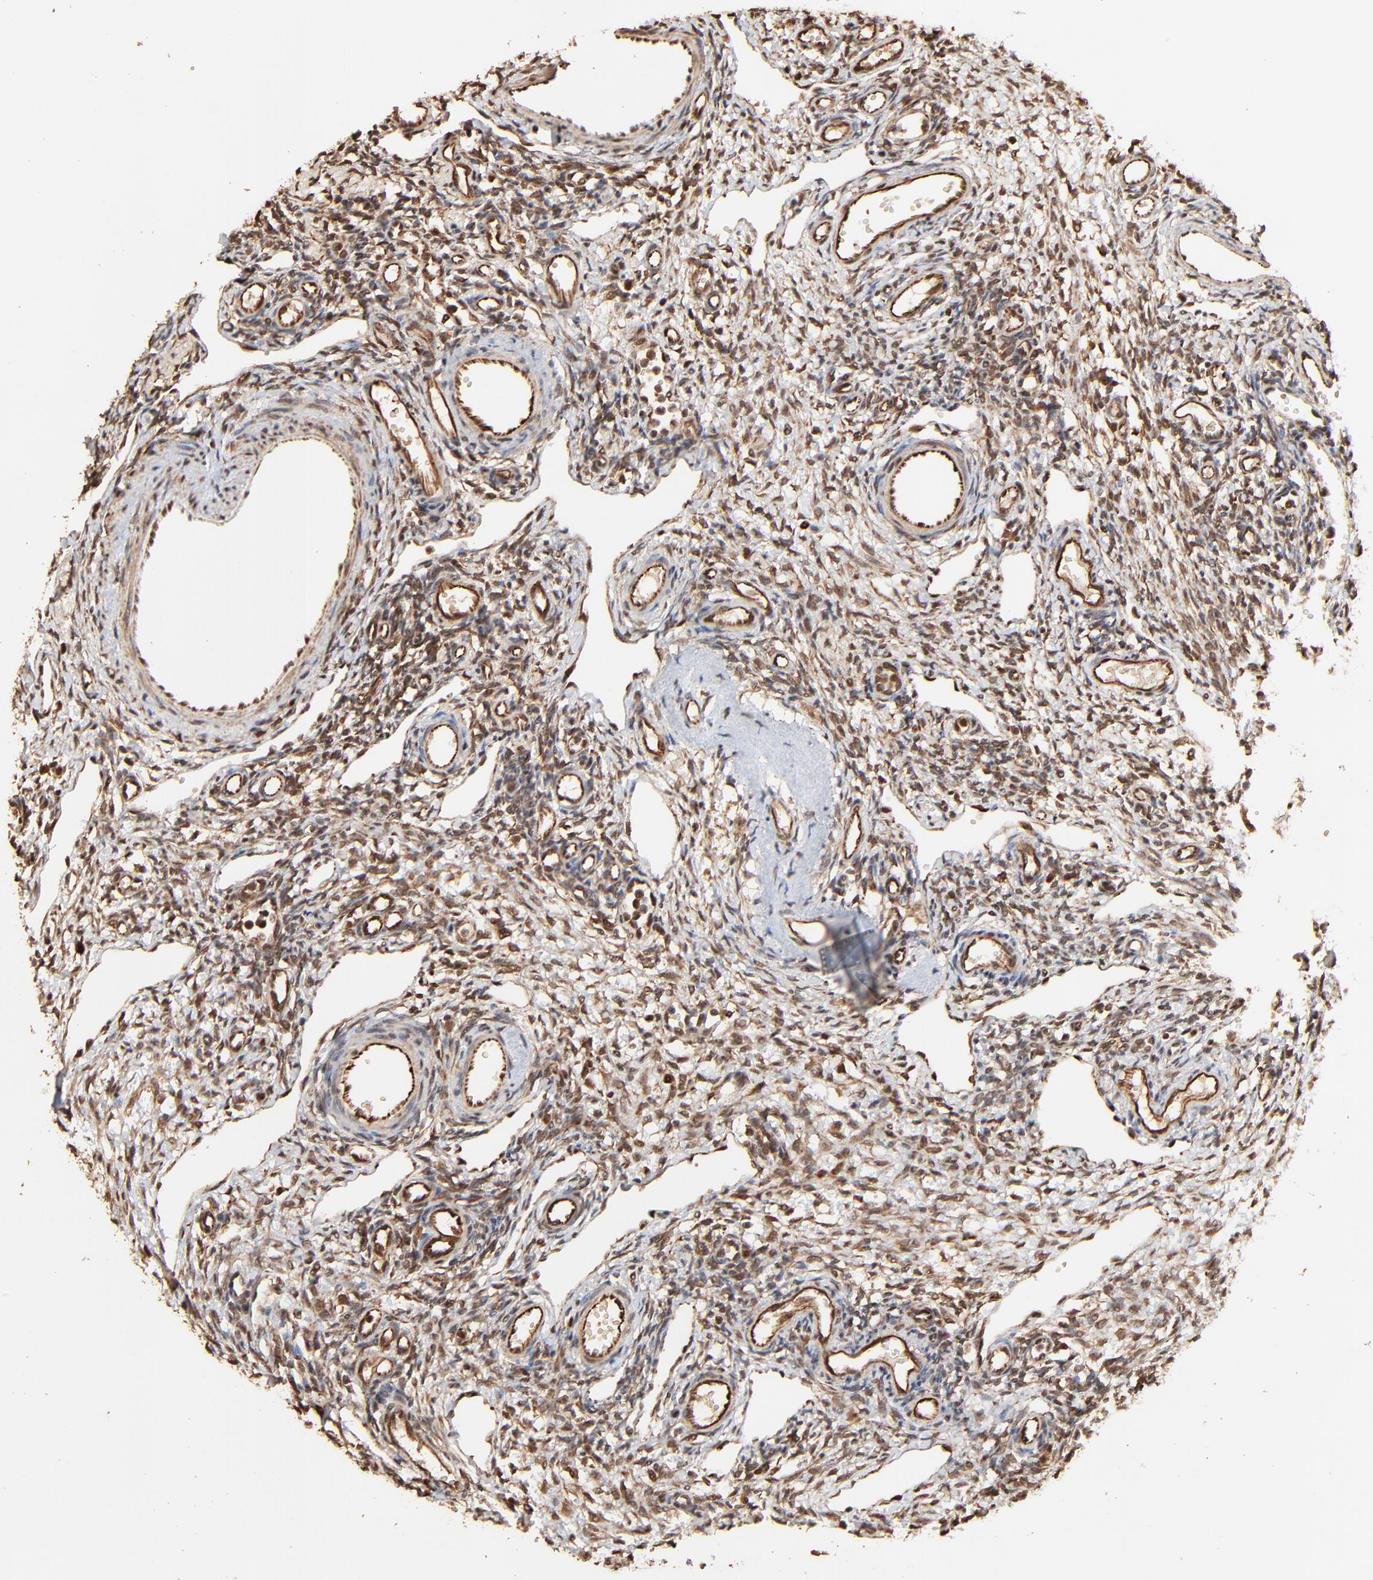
{"staining": {"intensity": "weak", "quantity": "25%-75%", "location": "nuclear"}, "tissue": "ovary", "cell_type": "Ovarian stroma cells", "image_type": "normal", "snomed": [{"axis": "morphology", "description": "Normal tissue, NOS"}, {"axis": "topography", "description": "Ovary"}], "caption": "Approximately 25%-75% of ovarian stroma cells in normal ovary demonstrate weak nuclear protein expression as visualized by brown immunohistochemical staining.", "gene": "FAM227A", "patient": {"sex": "female", "age": 33}}